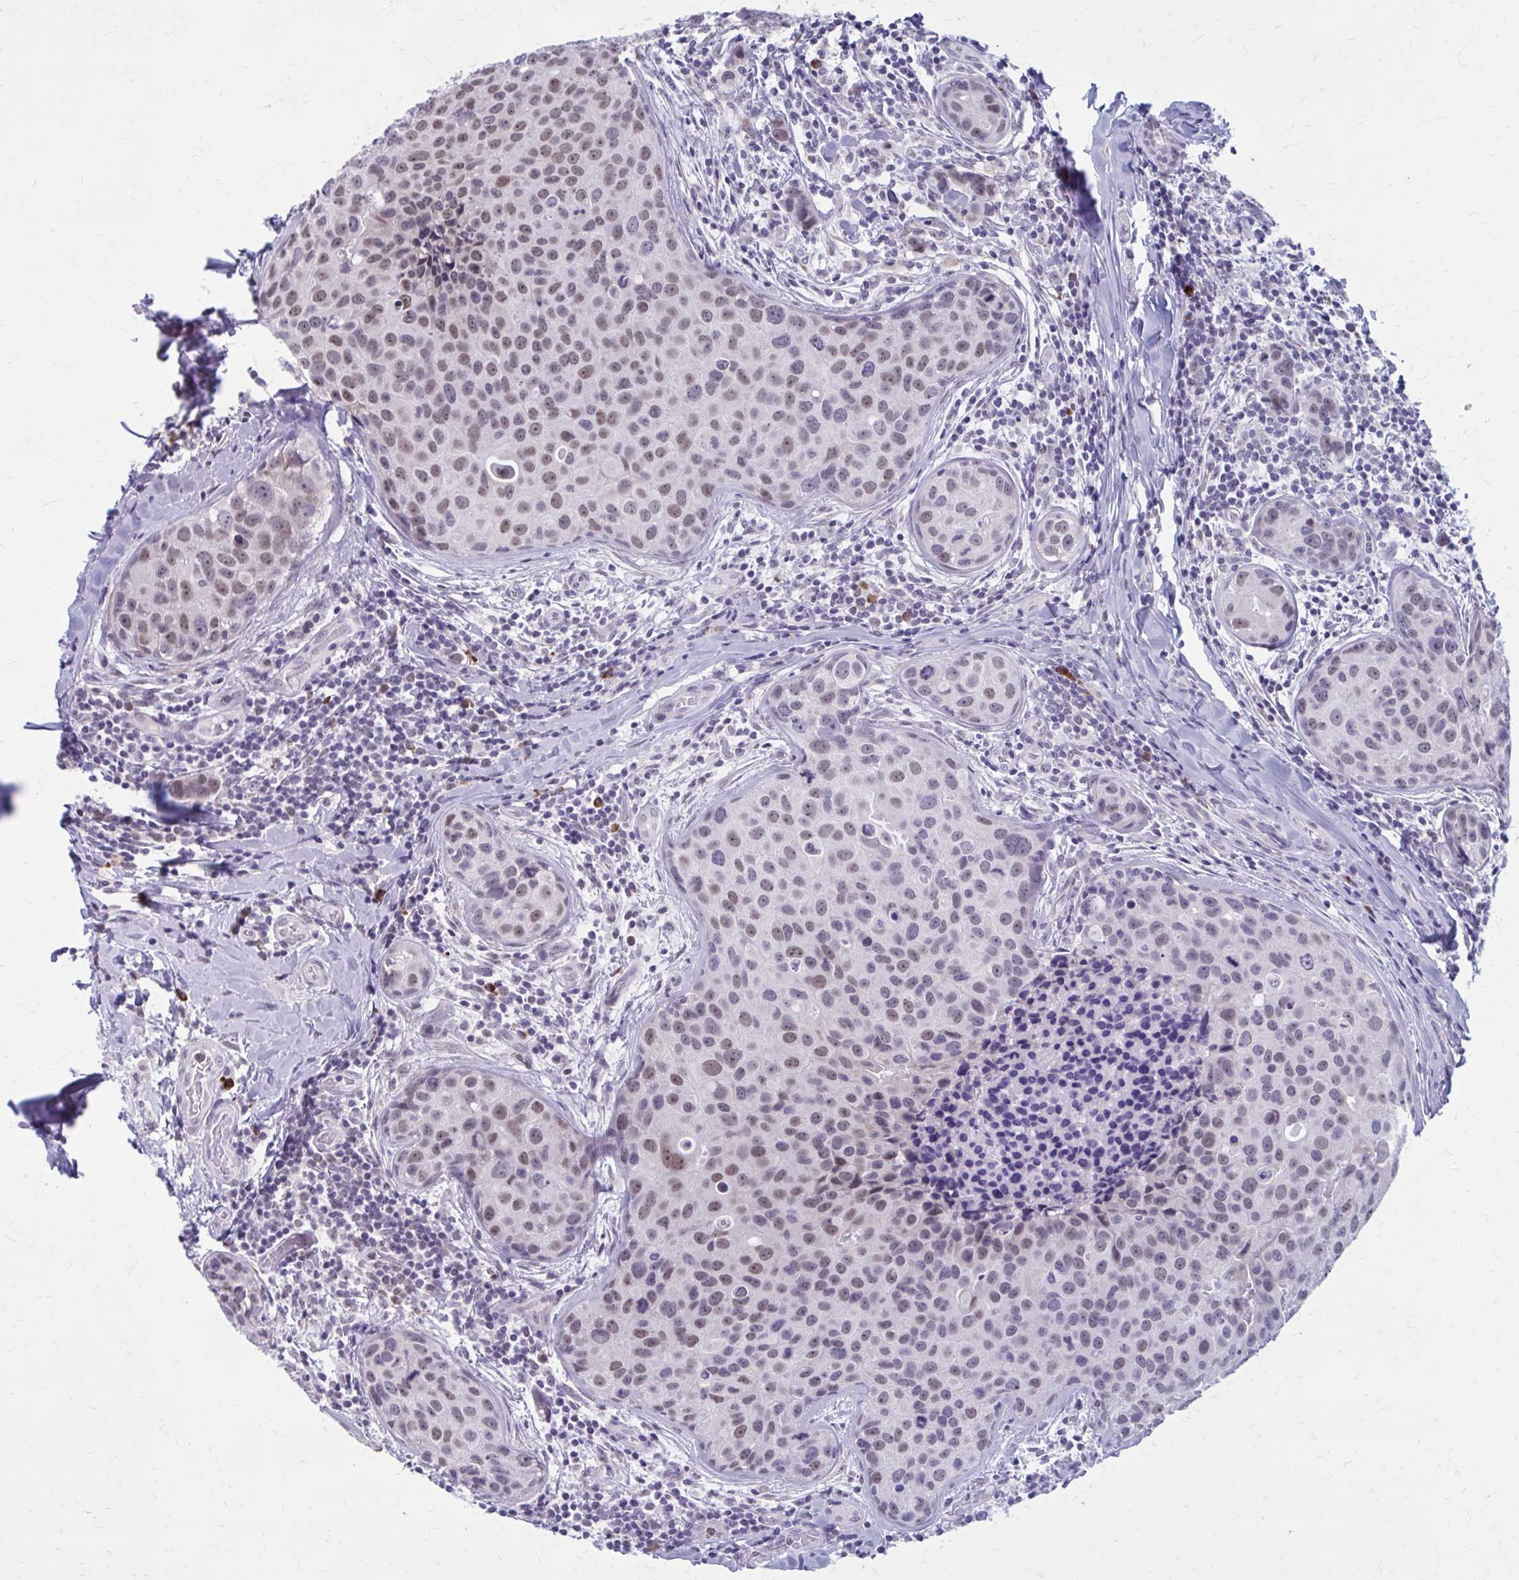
{"staining": {"intensity": "weak", "quantity": ">75%", "location": "nuclear"}, "tissue": "breast cancer", "cell_type": "Tumor cells", "image_type": "cancer", "snomed": [{"axis": "morphology", "description": "Duct carcinoma"}, {"axis": "topography", "description": "Breast"}], "caption": "Immunohistochemical staining of human breast infiltrating ductal carcinoma shows low levels of weak nuclear positivity in approximately >75% of tumor cells.", "gene": "PROSER1", "patient": {"sex": "female", "age": 24}}